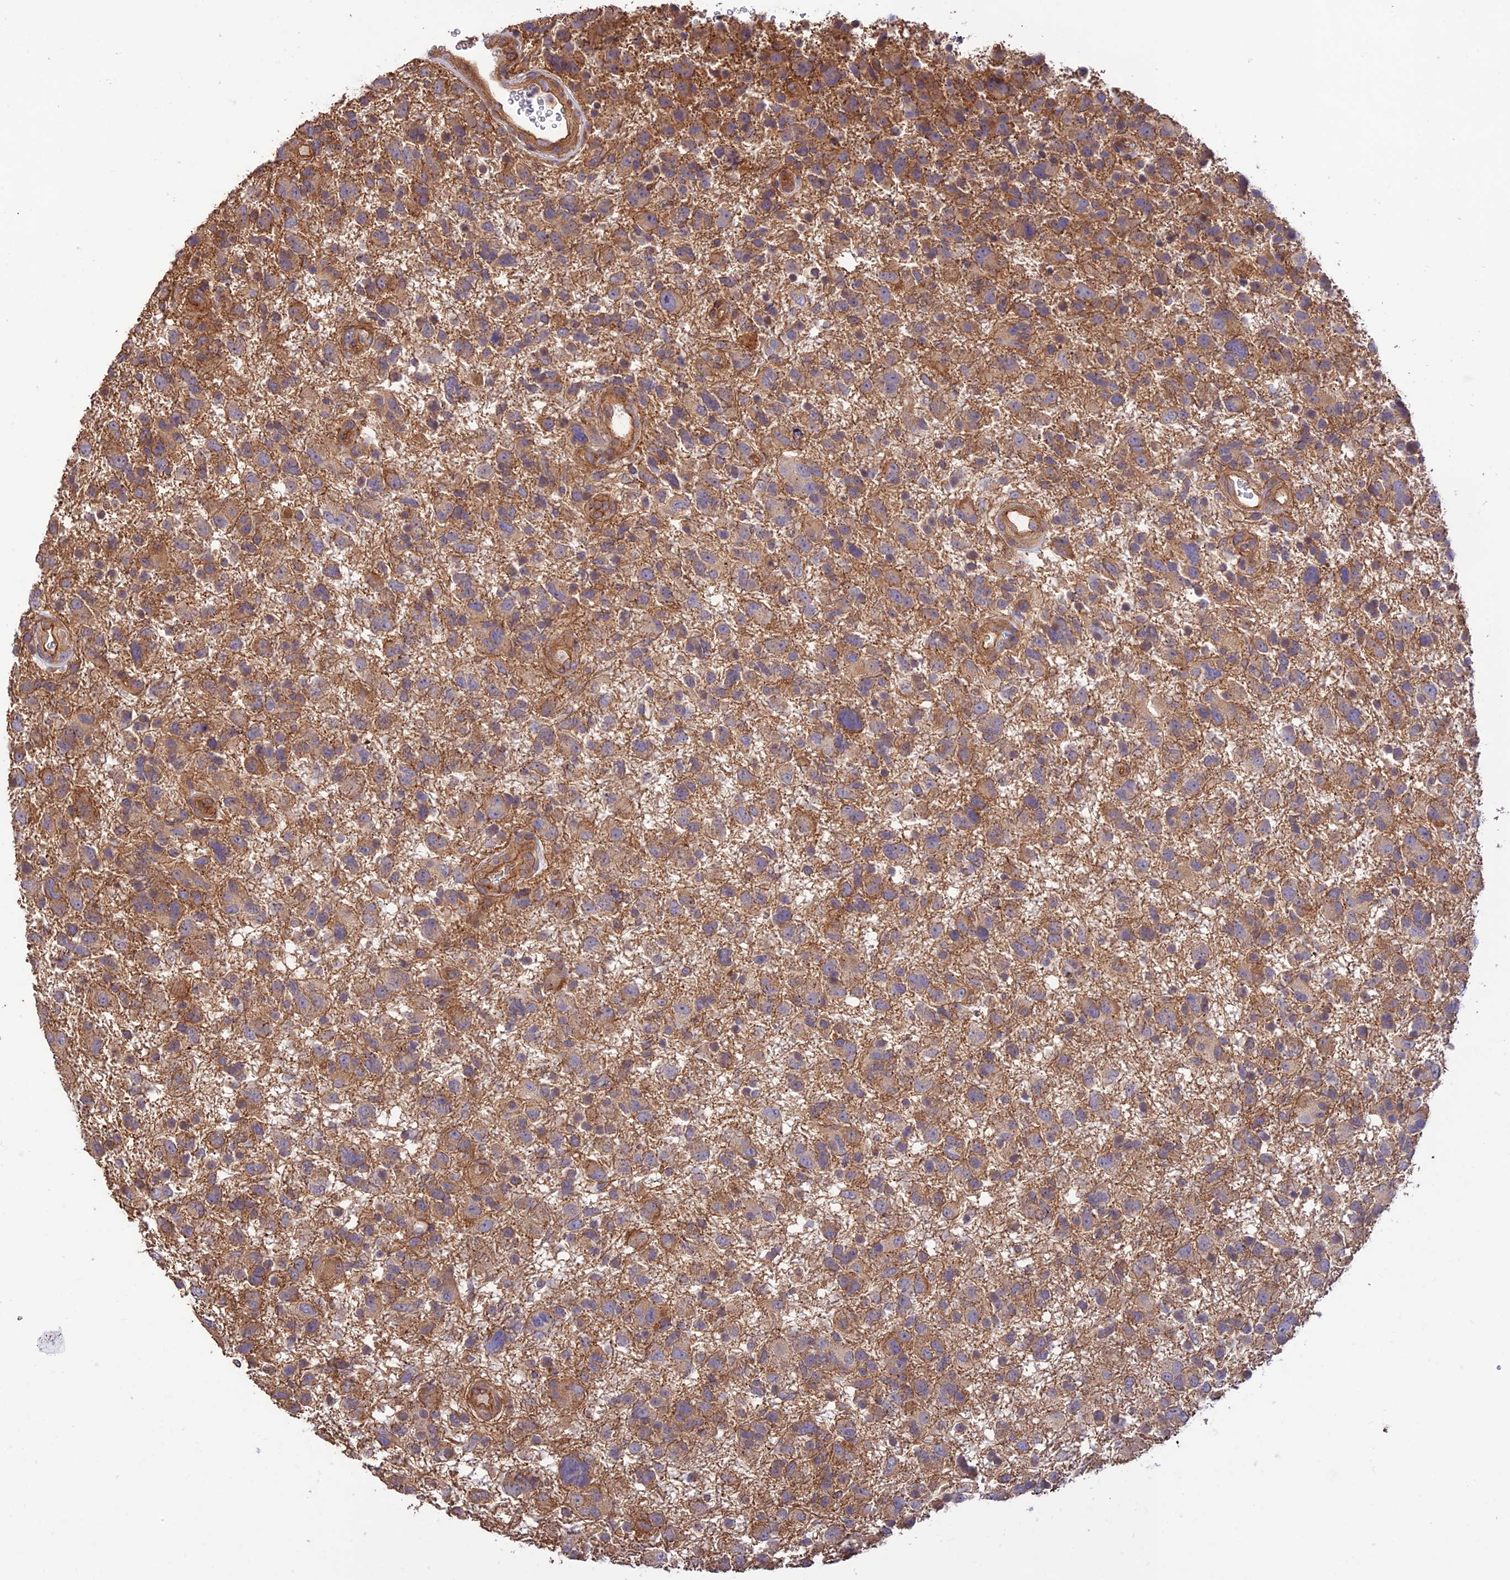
{"staining": {"intensity": "moderate", "quantity": ">75%", "location": "cytoplasmic/membranous"}, "tissue": "glioma", "cell_type": "Tumor cells", "image_type": "cancer", "snomed": [{"axis": "morphology", "description": "Glioma, malignant, High grade"}, {"axis": "topography", "description": "Brain"}], "caption": "A high-resolution photomicrograph shows immunohistochemistry staining of malignant glioma (high-grade), which exhibits moderate cytoplasmic/membranous expression in about >75% of tumor cells. The staining was performed using DAB (3,3'-diaminobenzidine) to visualize the protein expression in brown, while the nuclei were stained in blue with hematoxylin (Magnification: 20x).", "gene": "HOMER2", "patient": {"sex": "male", "age": 61}}